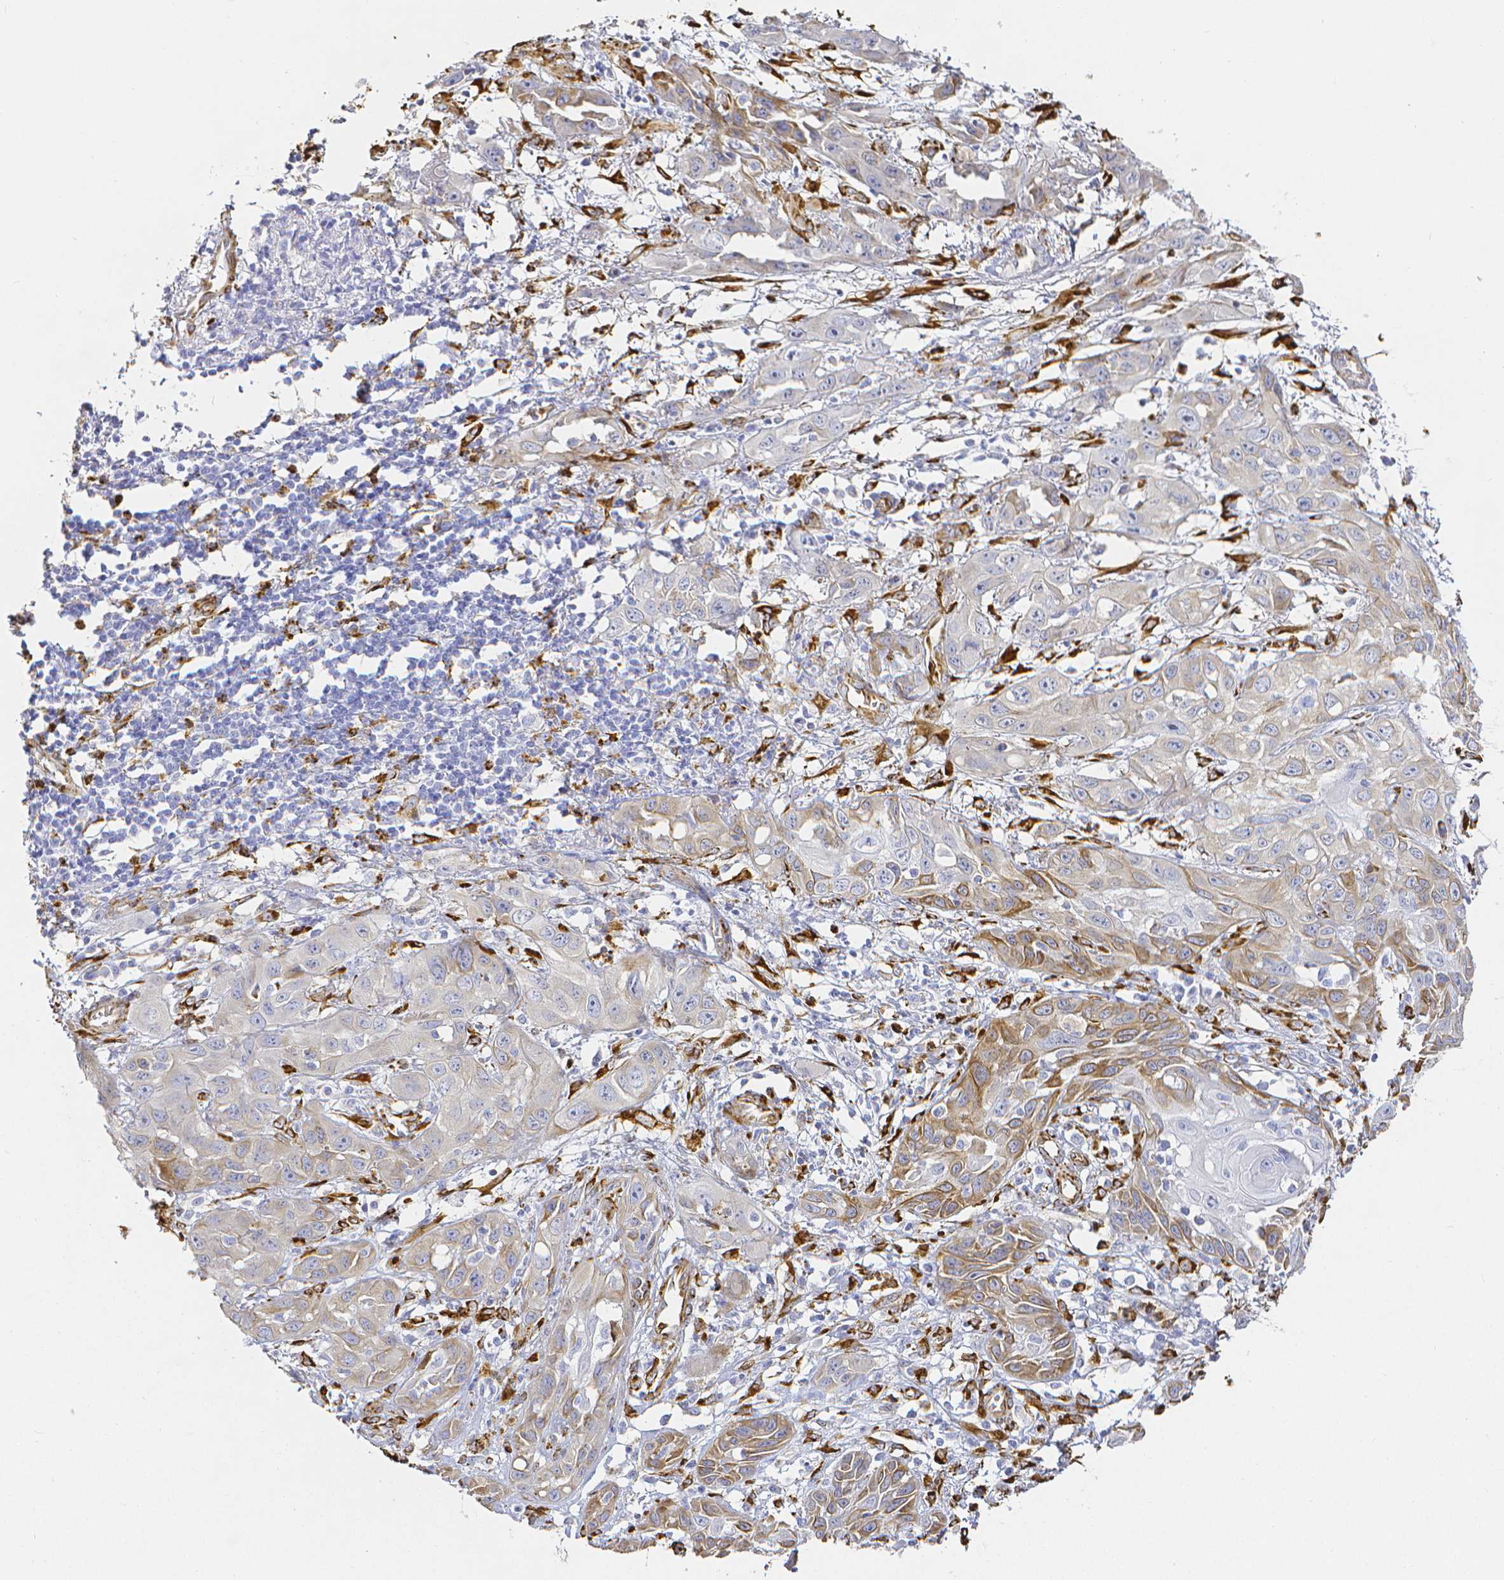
{"staining": {"intensity": "weak", "quantity": "25%-75%", "location": "cytoplasmic/membranous"}, "tissue": "skin cancer", "cell_type": "Tumor cells", "image_type": "cancer", "snomed": [{"axis": "morphology", "description": "Squamous cell carcinoma, NOS"}, {"axis": "topography", "description": "Skin"}, {"axis": "topography", "description": "Vulva"}], "caption": "This is a photomicrograph of IHC staining of skin cancer, which shows weak staining in the cytoplasmic/membranous of tumor cells.", "gene": "SMURF1", "patient": {"sex": "female", "age": 71}}